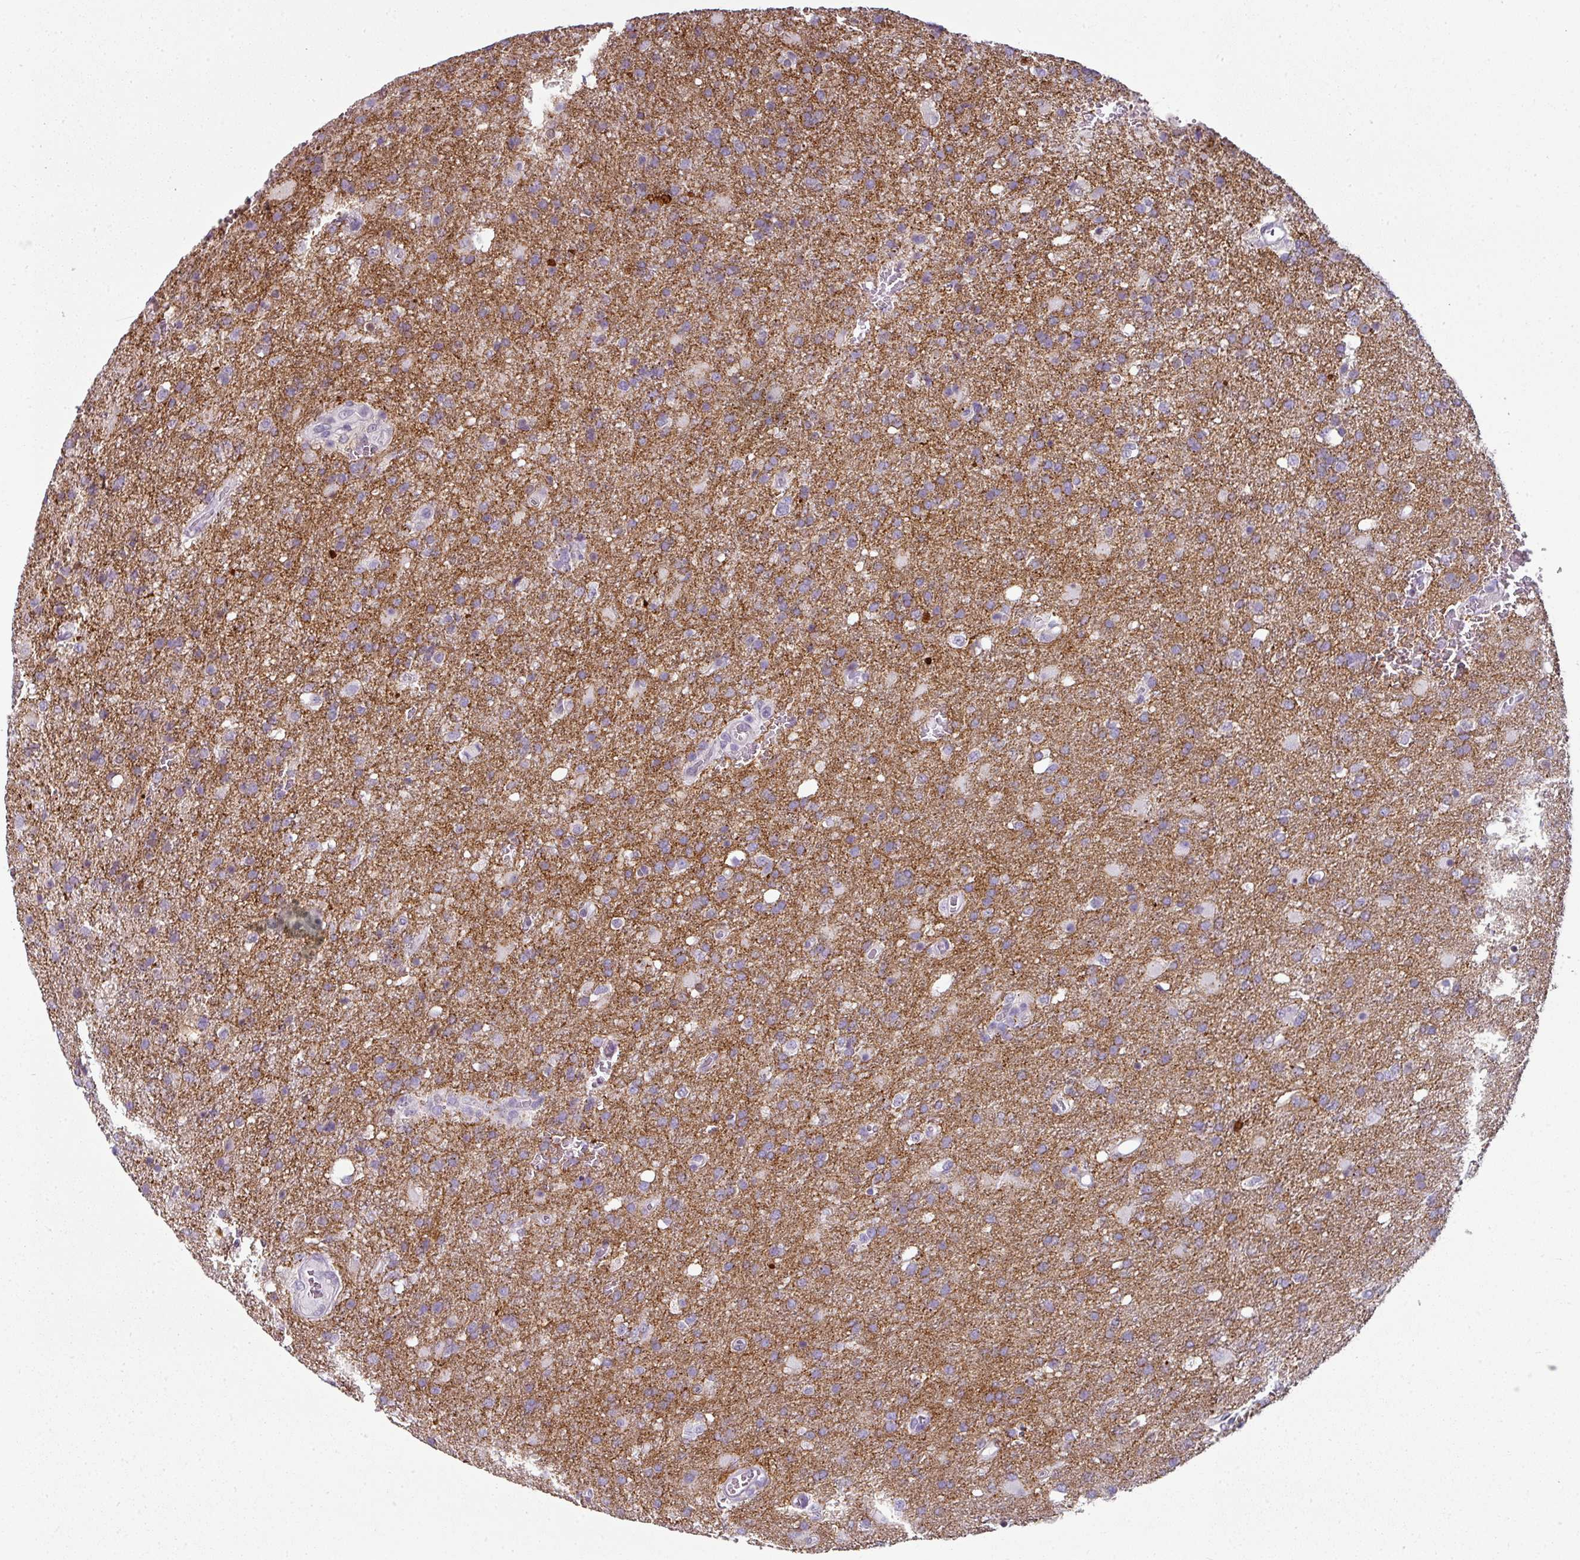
{"staining": {"intensity": "moderate", "quantity": "25%-75%", "location": "cytoplasmic/membranous"}, "tissue": "glioma", "cell_type": "Tumor cells", "image_type": "cancer", "snomed": [{"axis": "morphology", "description": "Glioma, malignant, High grade"}, {"axis": "topography", "description": "Brain"}], "caption": "Approximately 25%-75% of tumor cells in human malignant high-grade glioma demonstrate moderate cytoplasmic/membranous protein positivity as visualized by brown immunohistochemical staining.", "gene": "SYT8", "patient": {"sex": "female", "age": 74}}